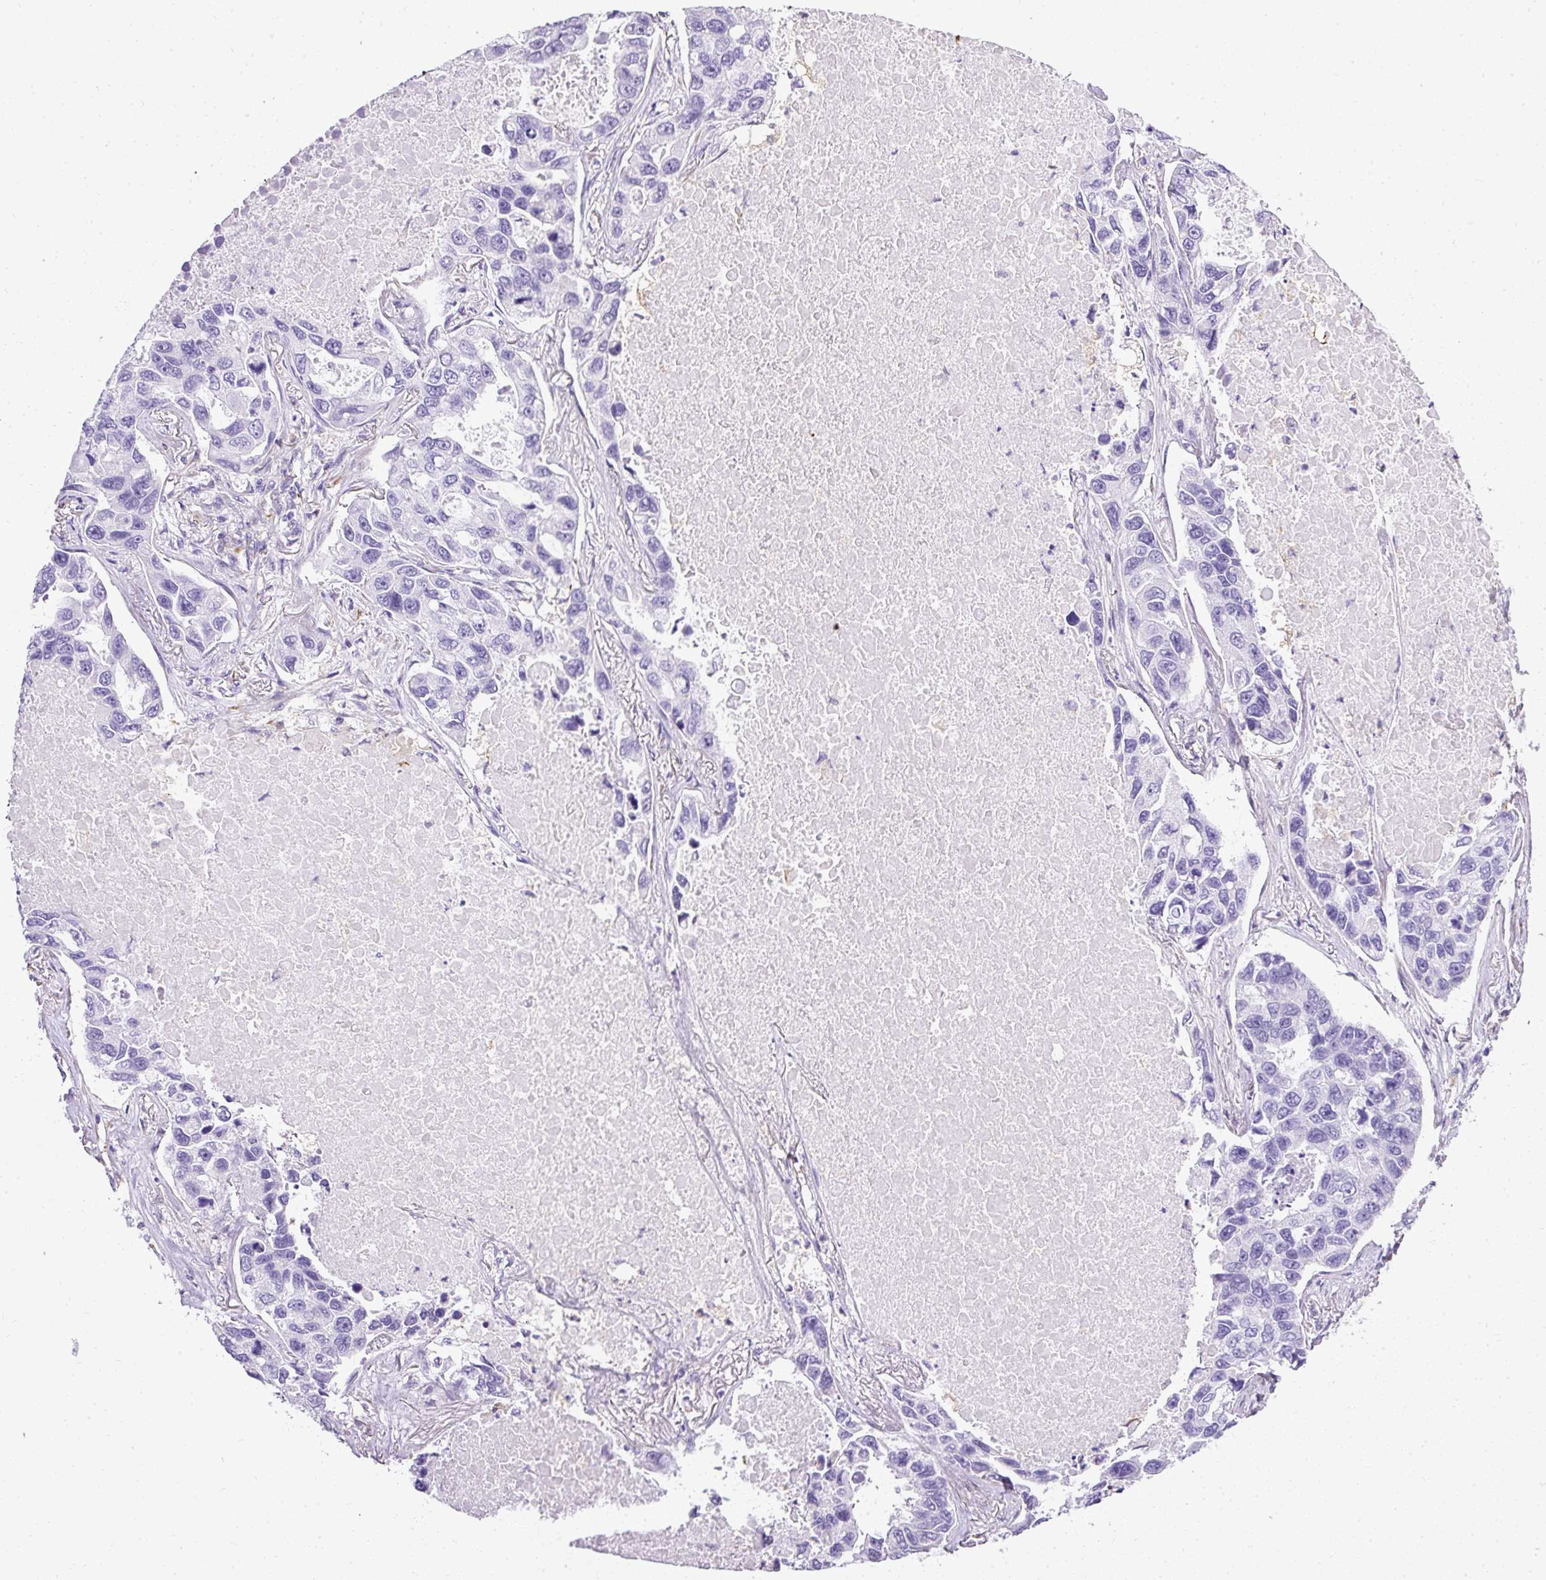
{"staining": {"intensity": "negative", "quantity": "none", "location": "none"}, "tissue": "lung cancer", "cell_type": "Tumor cells", "image_type": "cancer", "snomed": [{"axis": "morphology", "description": "Adenocarcinoma, NOS"}, {"axis": "topography", "description": "Lung"}], "caption": "Tumor cells show no significant positivity in lung adenocarcinoma. (DAB (3,3'-diaminobenzidine) immunohistochemistry, high magnification).", "gene": "PLS1", "patient": {"sex": "male", "age": 64}}